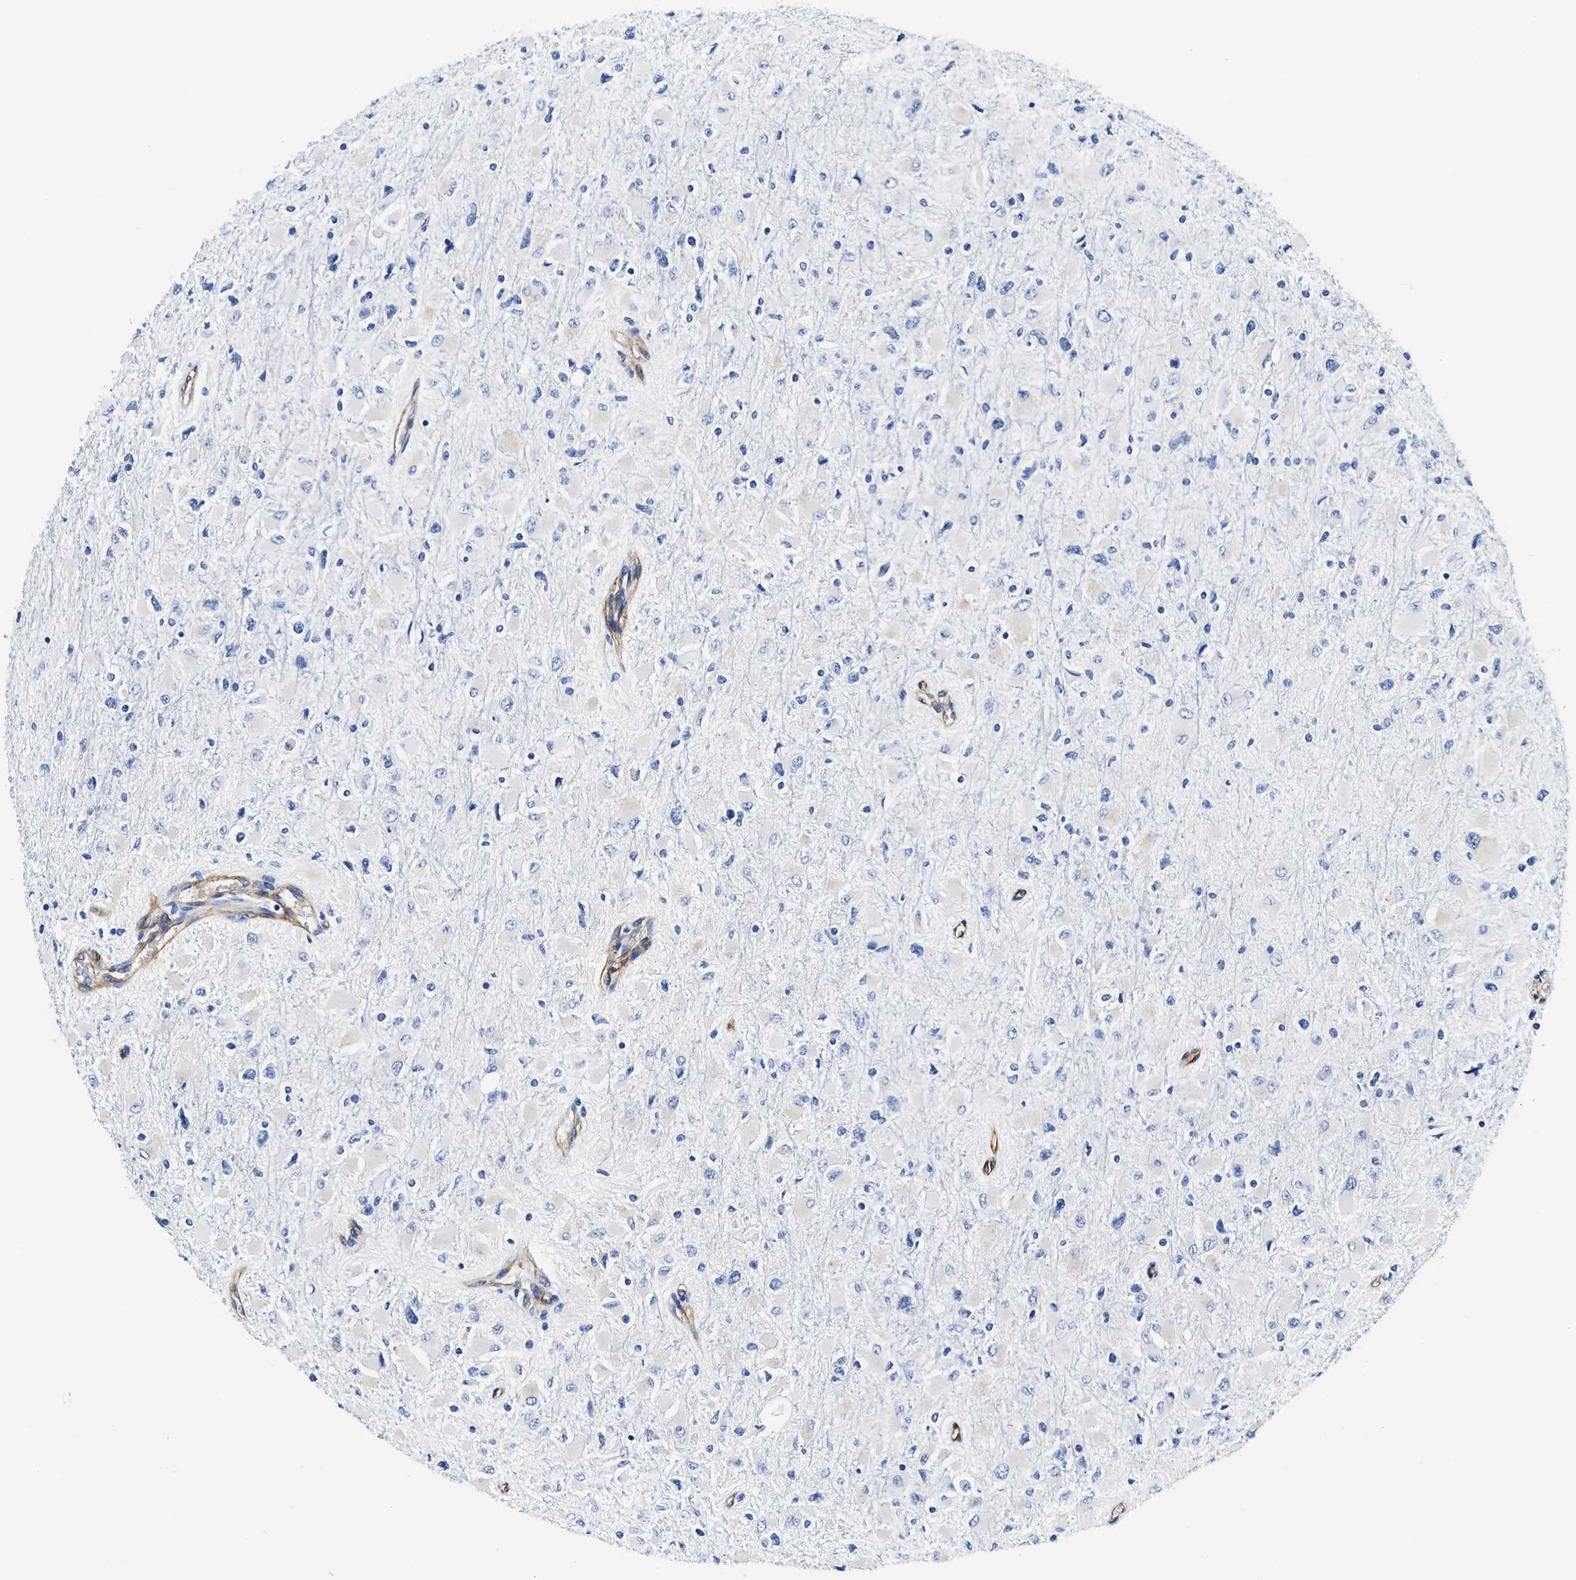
{"staining": {"intensity": "negative", "quantity": "none", "location": "none"}, "tissue": "glioma", "cell_type": "Tumor cells", "image_type": "cancer", "snomed": [{"axis": "morphology", "description": "Glioma, malignant, High grade"}, {"axis": "topography", "description": "Cerebral cortex"}], "caption": "Immunohistochemical staining of human glioma displays no significant expression in tumor cells.", "gene": "TVP23B", "patient": {"sex": "female", "age": 36}}